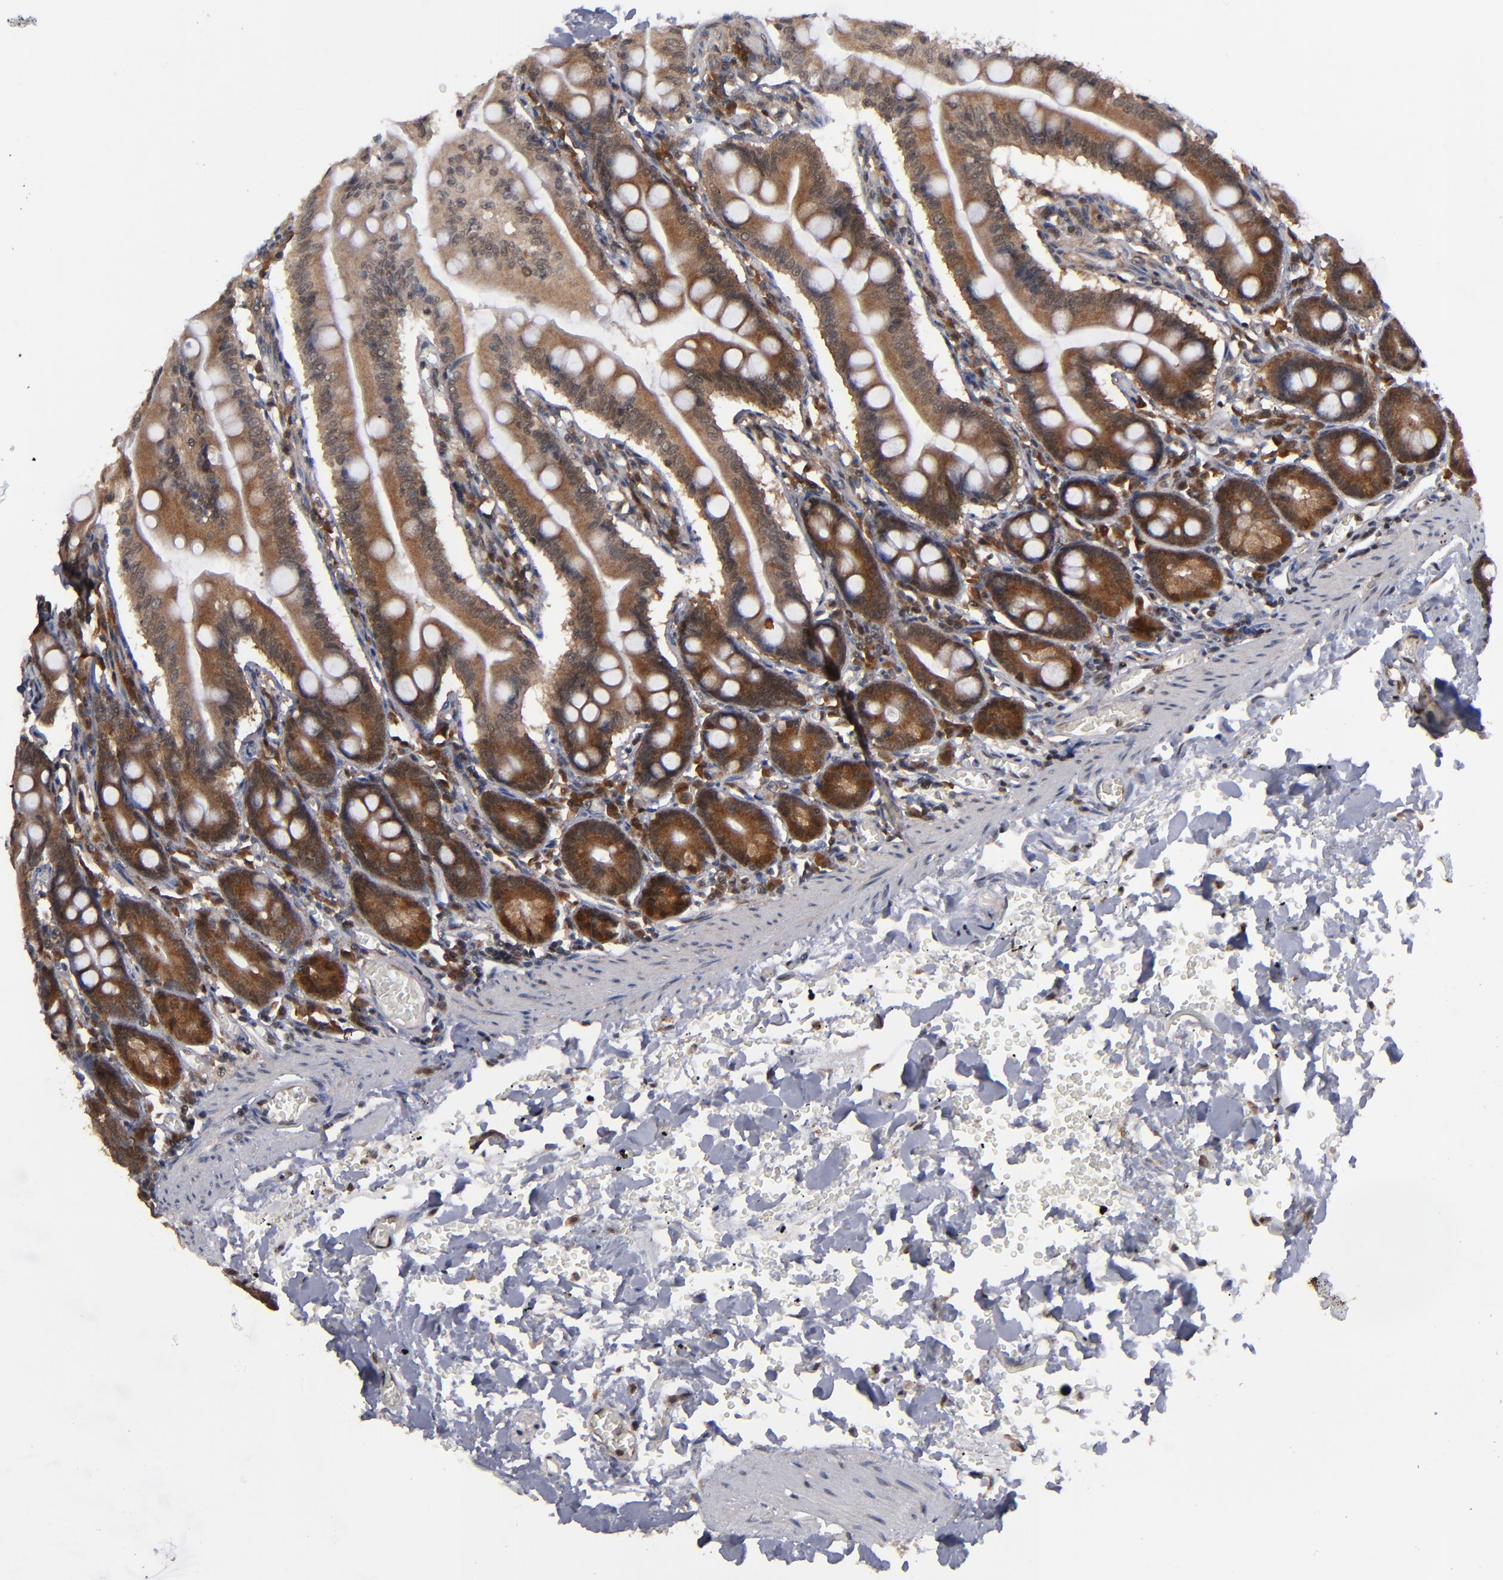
{"staining": {"intensity": "strong", "quantity": ">75%", "location": "cytoplasmic/membranous"}, "tissue": "small intestine", "cell_type": "Glandular cells", "image_type": "normal", "snomed": [{"axis": "morphology", "description": "Normal tissue, NOS"}, {"axis": "topography", "description": "Small intestine"}], "caption": "Glandular cells reveal high levels of strong cytoplasmic/membranous positivity in approximately >75% of cells in unremarkable small intestine. (DAB (3,3'-diaminobenzidine) IHC with brightfield microscopy, high magnification).", "gene": "ALG13", "patient": {"sex": "male", "age": 71}}